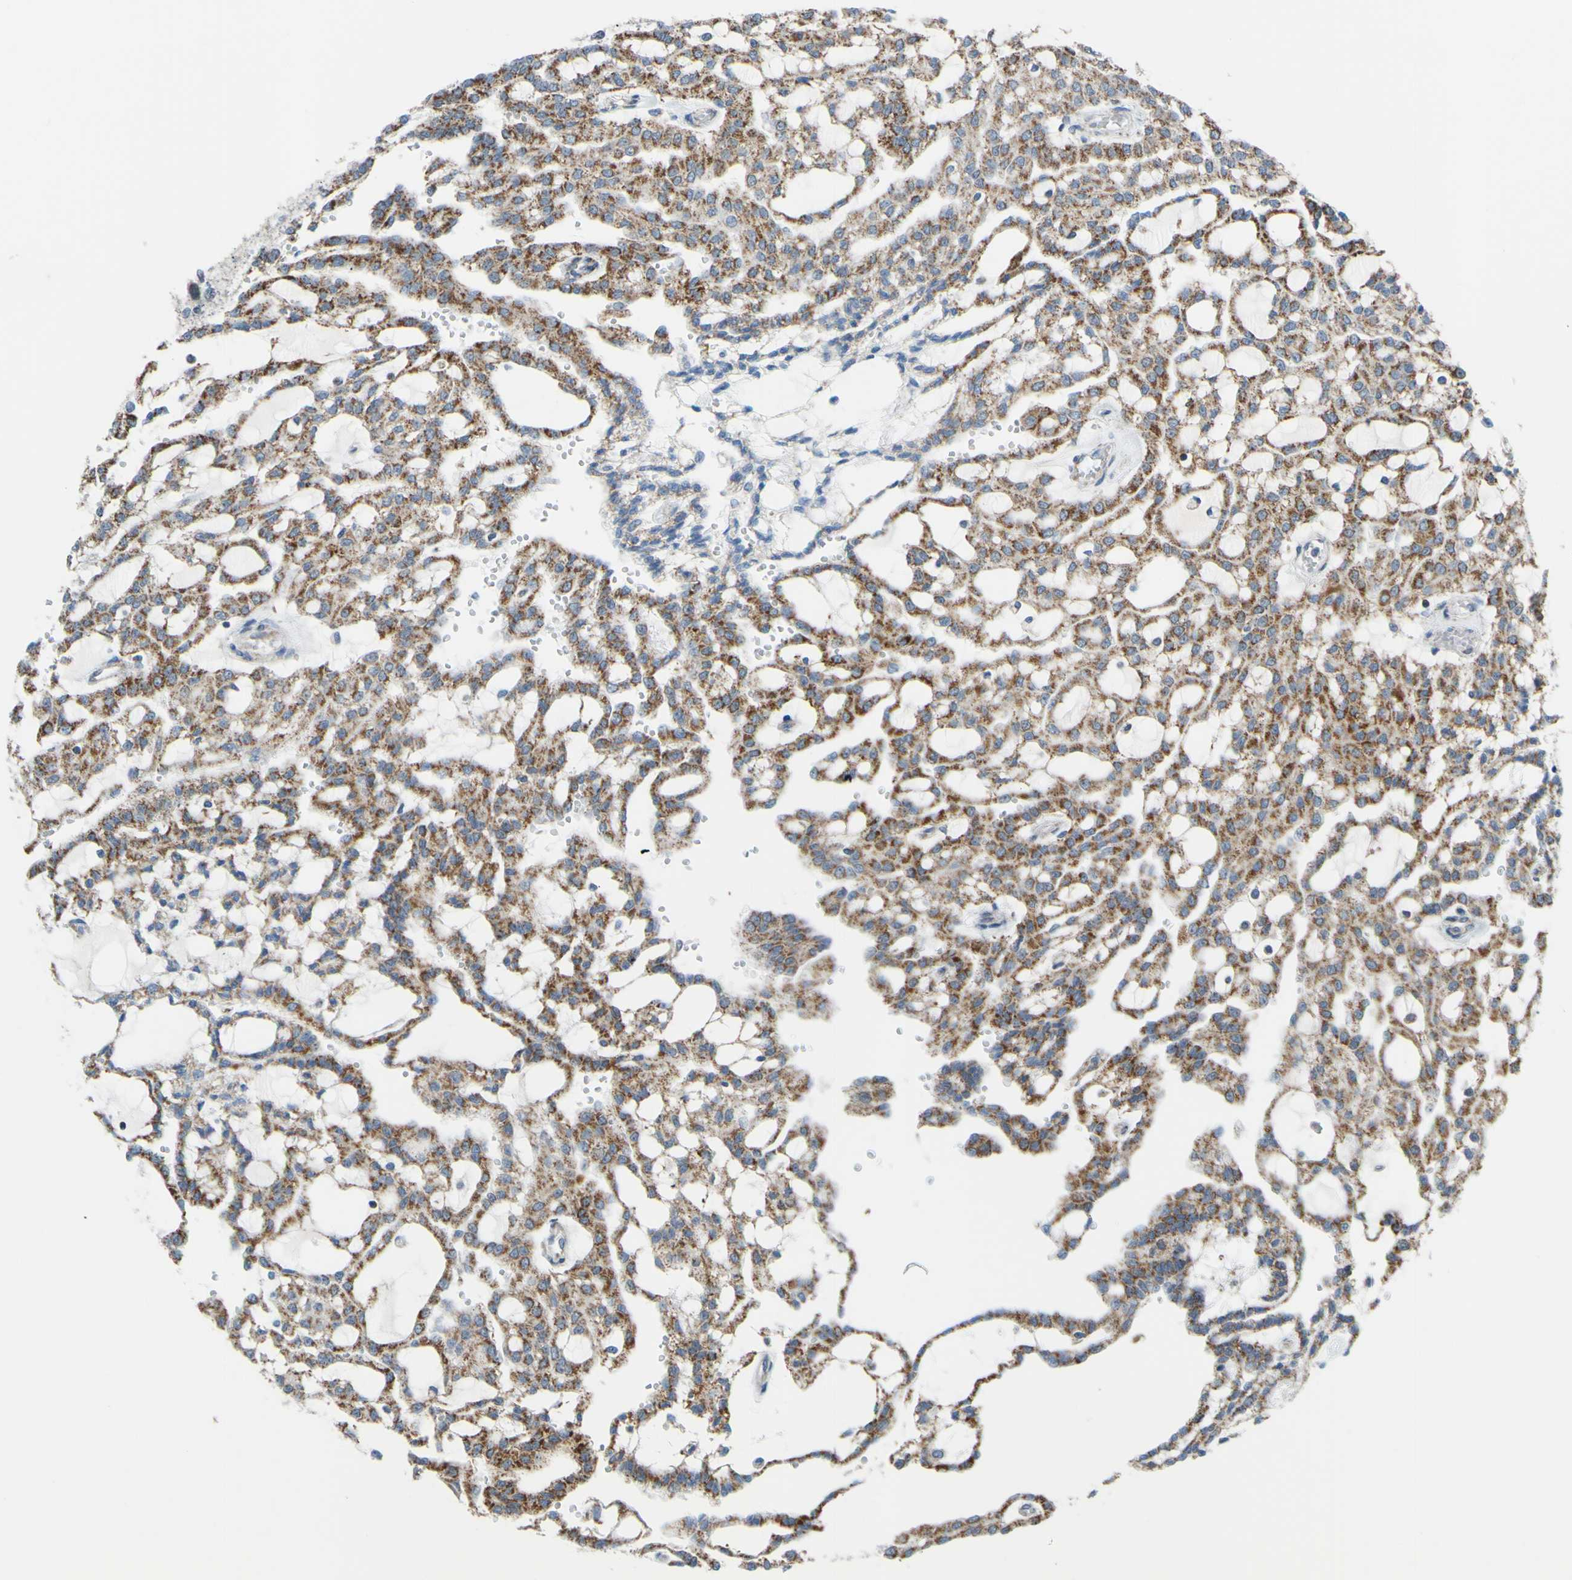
{"staining": {"intensity": "moderate", "quantity": "25%-75%", "location": "cytoplasmic/membranous"}, "tissue": "renal cancer", "cell_type": "Tumor cells", "image_type": "cancer", "snomed": [{"axis": "morphology", "description": "Adenocarcinoma, NOS"}, {"axis": "topography", "description": "Kidney"}], "caption": "The immunohistochemical stain shows moderate cytoplasmic/membranous staining in tumor cells of adenocarcinoma (renal) tissue. (DAB (3,3'-diaminobenzidine) IHC, brown staining for protein, blue staining for nuclei).", "gene": "GLT8D1", "patient": {"sex": "male", "age": 63}}